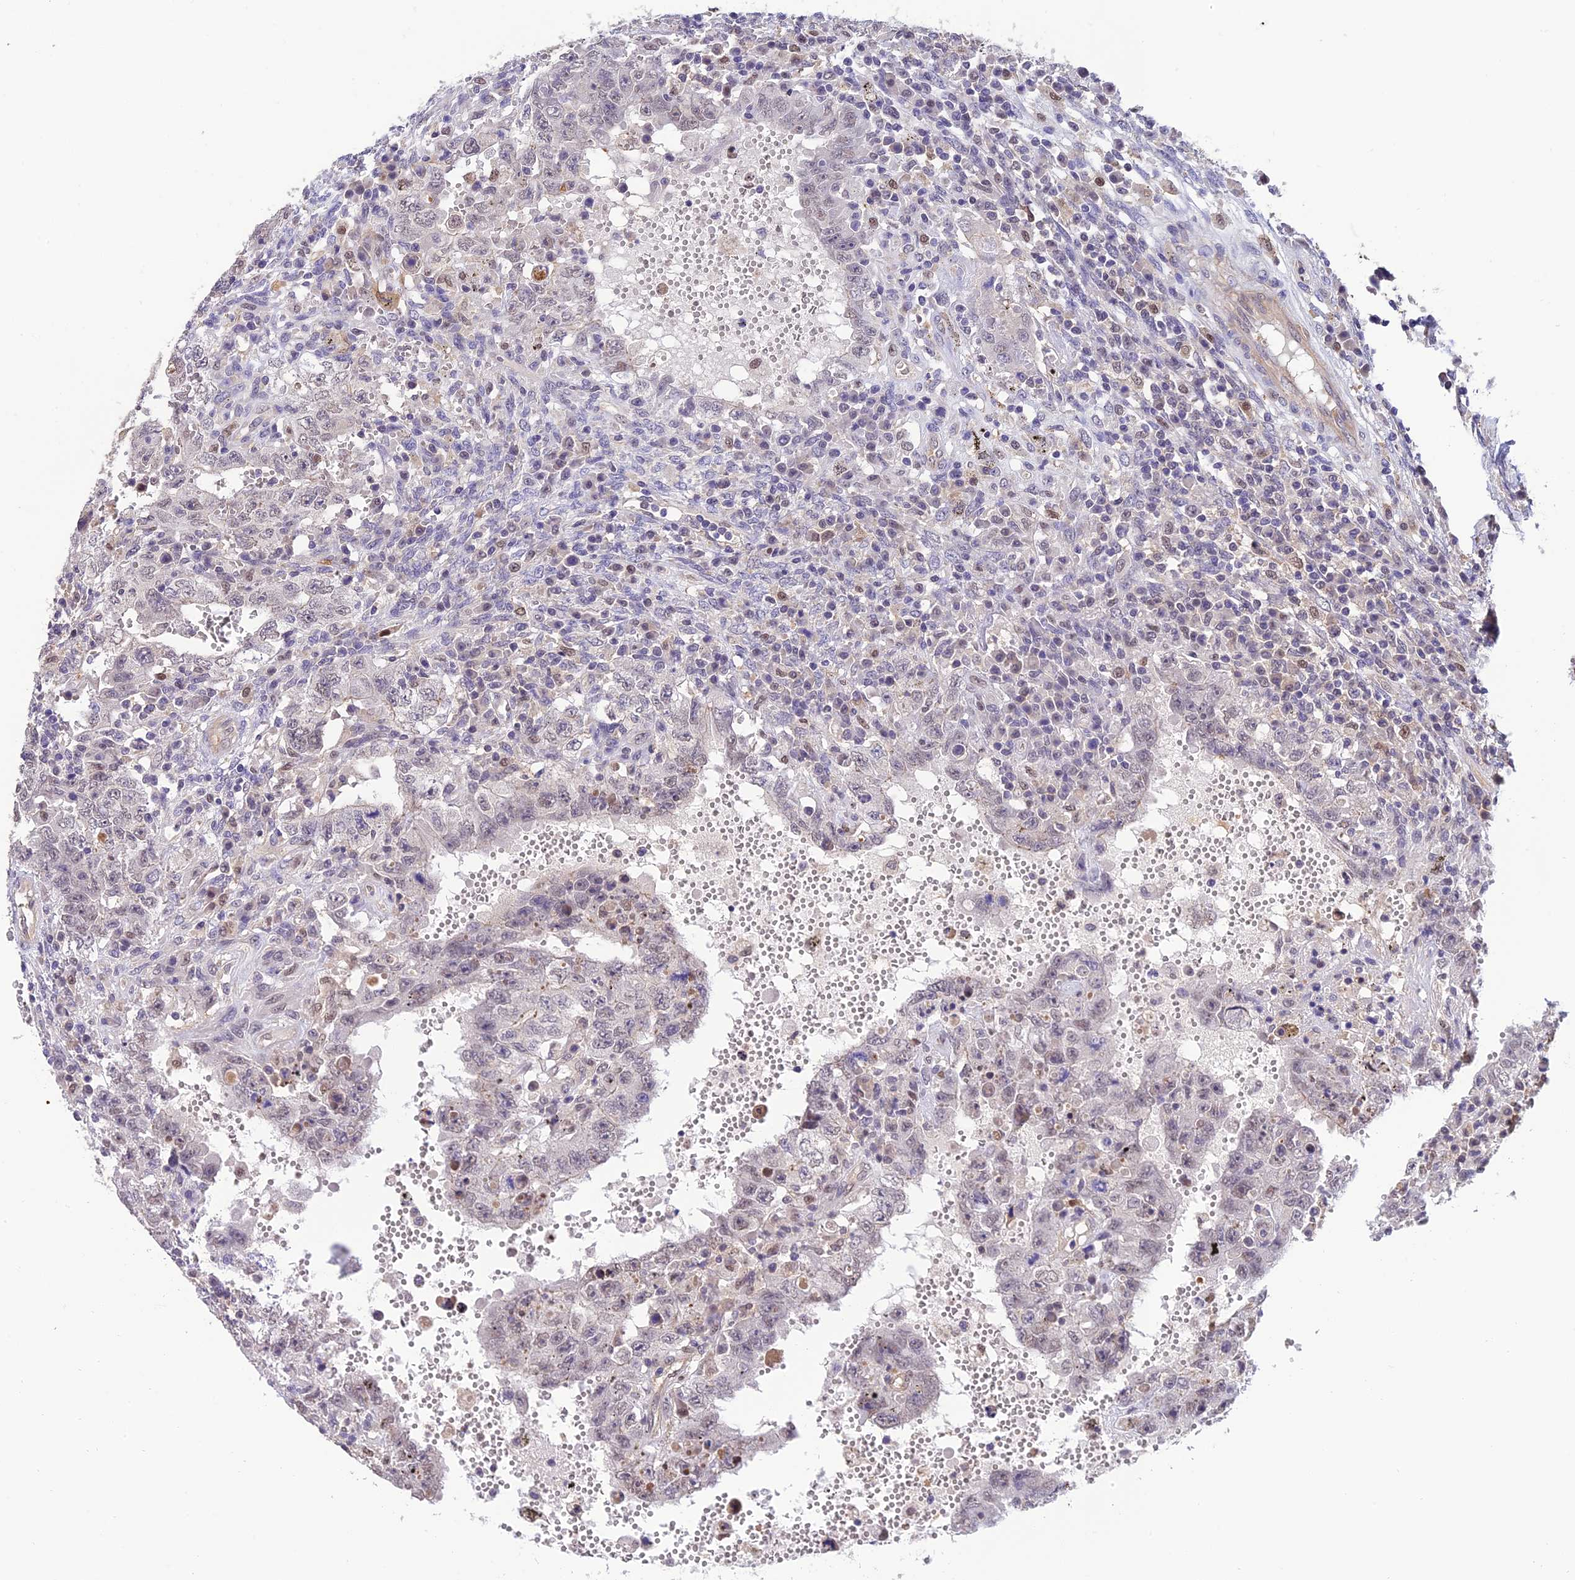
{"staining": {"intensity": "negative", "quantity": "none", "location": "none"}, "tissue": "testis cancer", "cell_type": "Tumor cells", "image_type": "cancer", "snomed": [{"axis": "morphology", "description": "Carcinoma, Embryonal, NOS"}, {"axis": "topography", "description": "Testis"}], "caption": "Immunohistochemical staining of human testis cancer reveals no significant expression in tumor cells.", "gene": "PSMB3", "patient": {"sex": "male", "age": 26}}